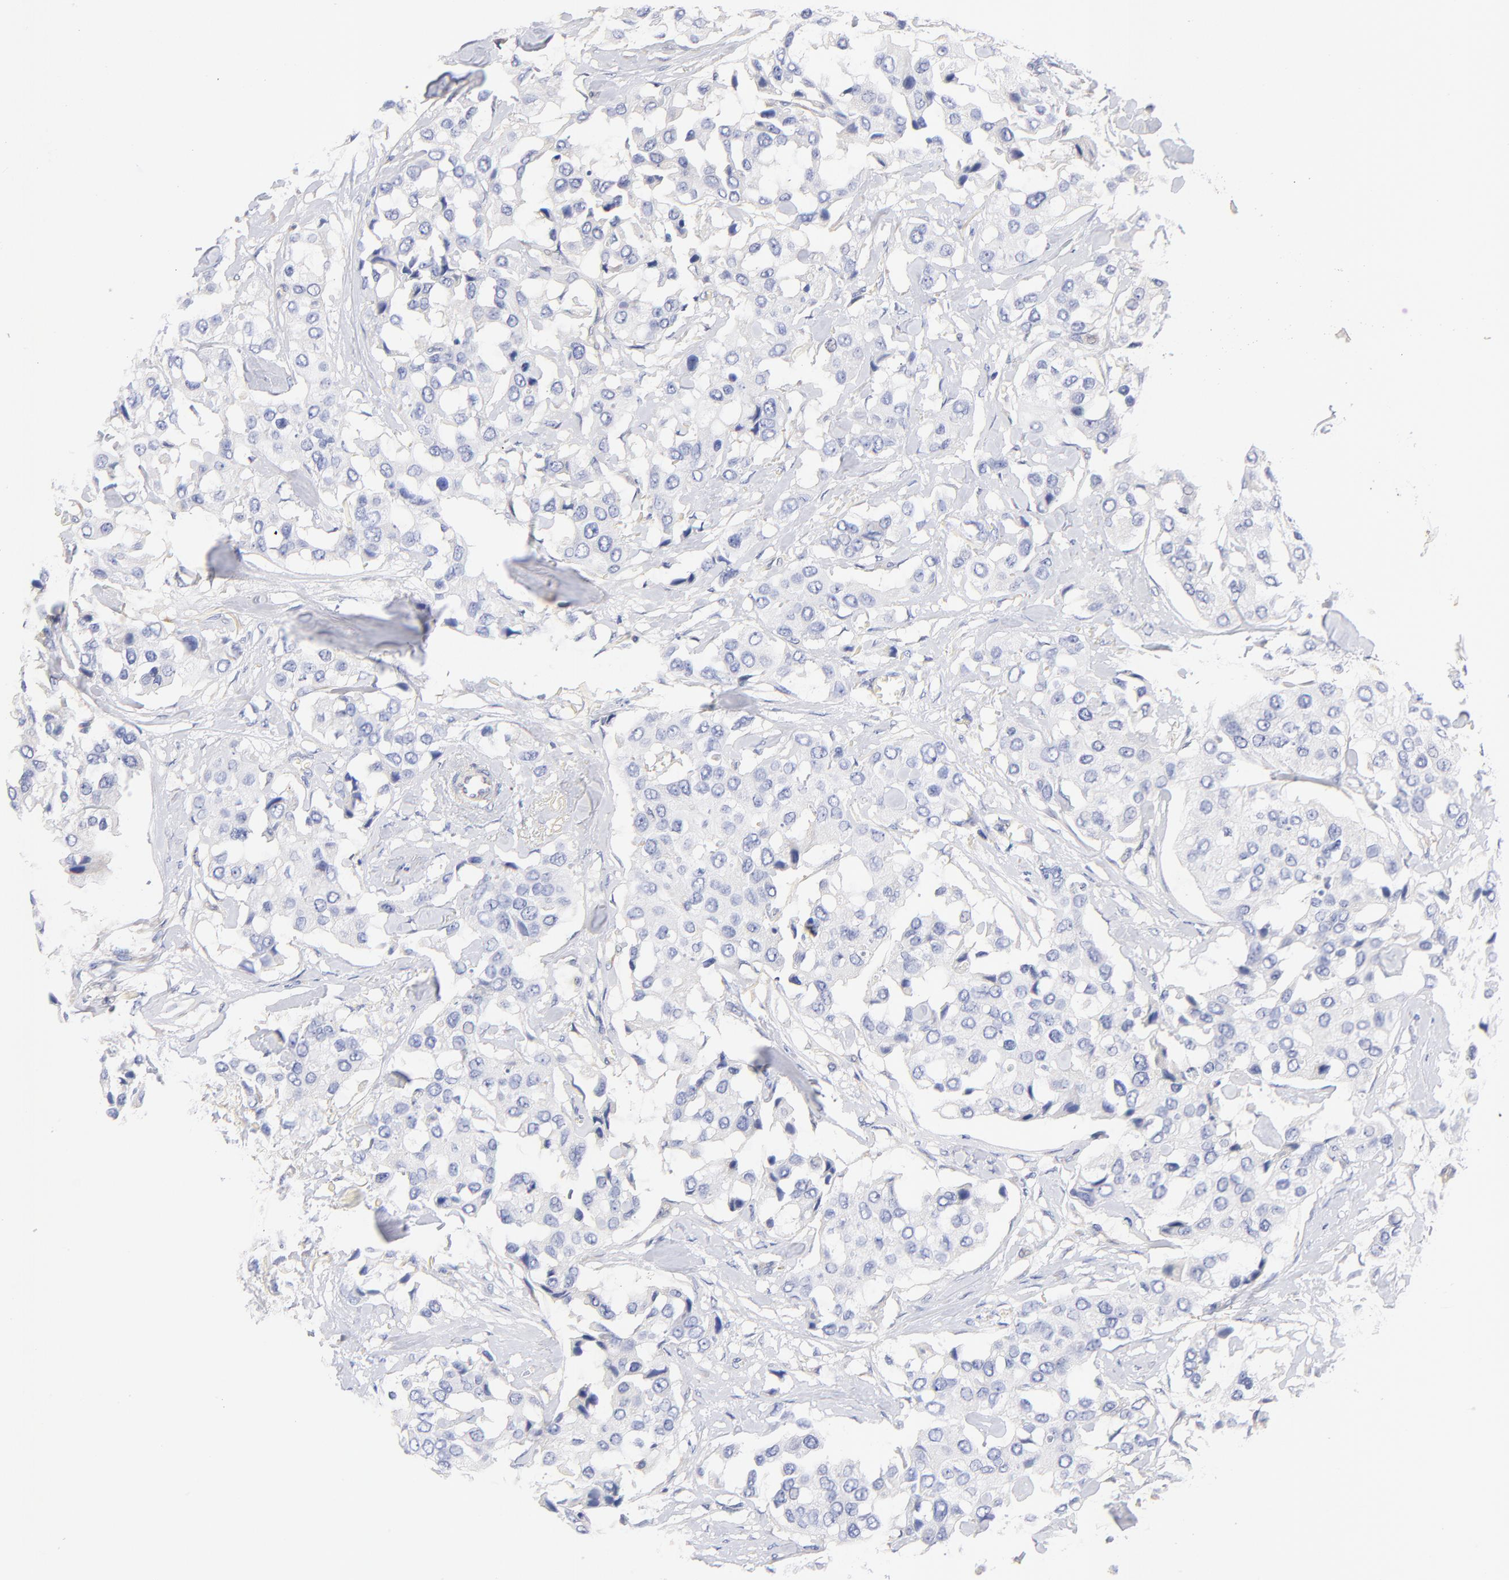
{"staining": {"intensity": "negative", "quantity": "none", "location": "none"}, "tissue": "breast cancer", "cell_type": "Tumor cells", "image_type": "cancer", "snomed": [{"axis": "morphology", "description": "Duct carcinoma"}, {"axis": "topography", "description": "Breast"}], "caption": "Breast cancer (invasive ductal carcinoma) was stained to show a protein in brown. There is no significant staining in tumor cells. (DAB (3,3'-diaminobenzidine) IHC, high magnification).", "gene": "HS3ST1", "patient": {"sex": "female", "age": 80}}